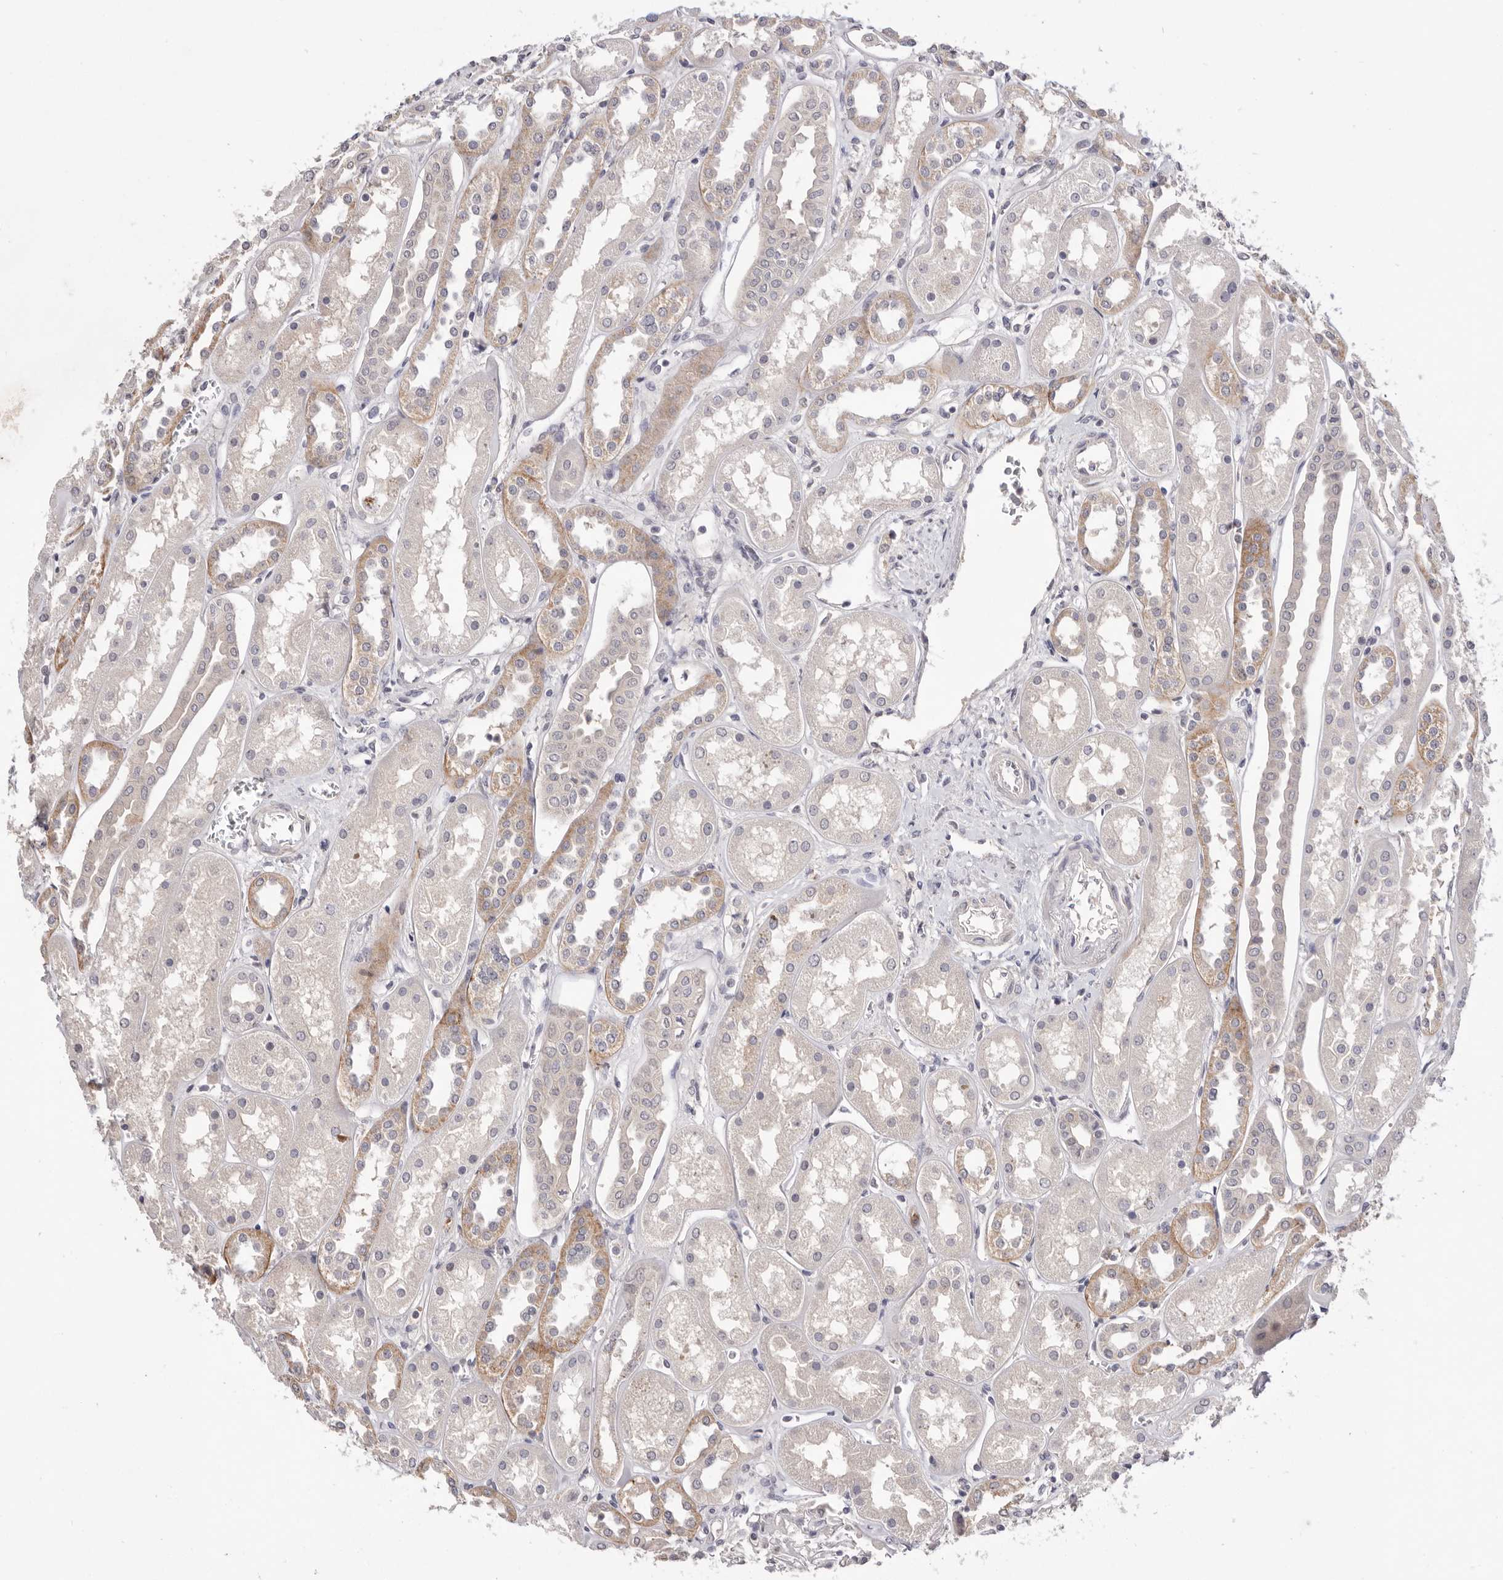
{"staining": {"intensity": "negative", "quantity": "none", "location": "none"}, "tissue": "kidney", "cell_type": "Cells in glomeruli", "image_type": "normal", "snomed": [{"axis": "morphology", "description": "Normal tissue, NOS"}, {"axis": "topography", "description": "Kidney"}], "caption": "Immunohistochemical staining of benign human kidney demonstrates no significant expression in cells in glomeruli. (DAB immunohistochemistry (IHC) visualized using brightfield microscopy, high magnification).", "gene": "DOP1A", "patient": {"sex": "male", "age": 70}}